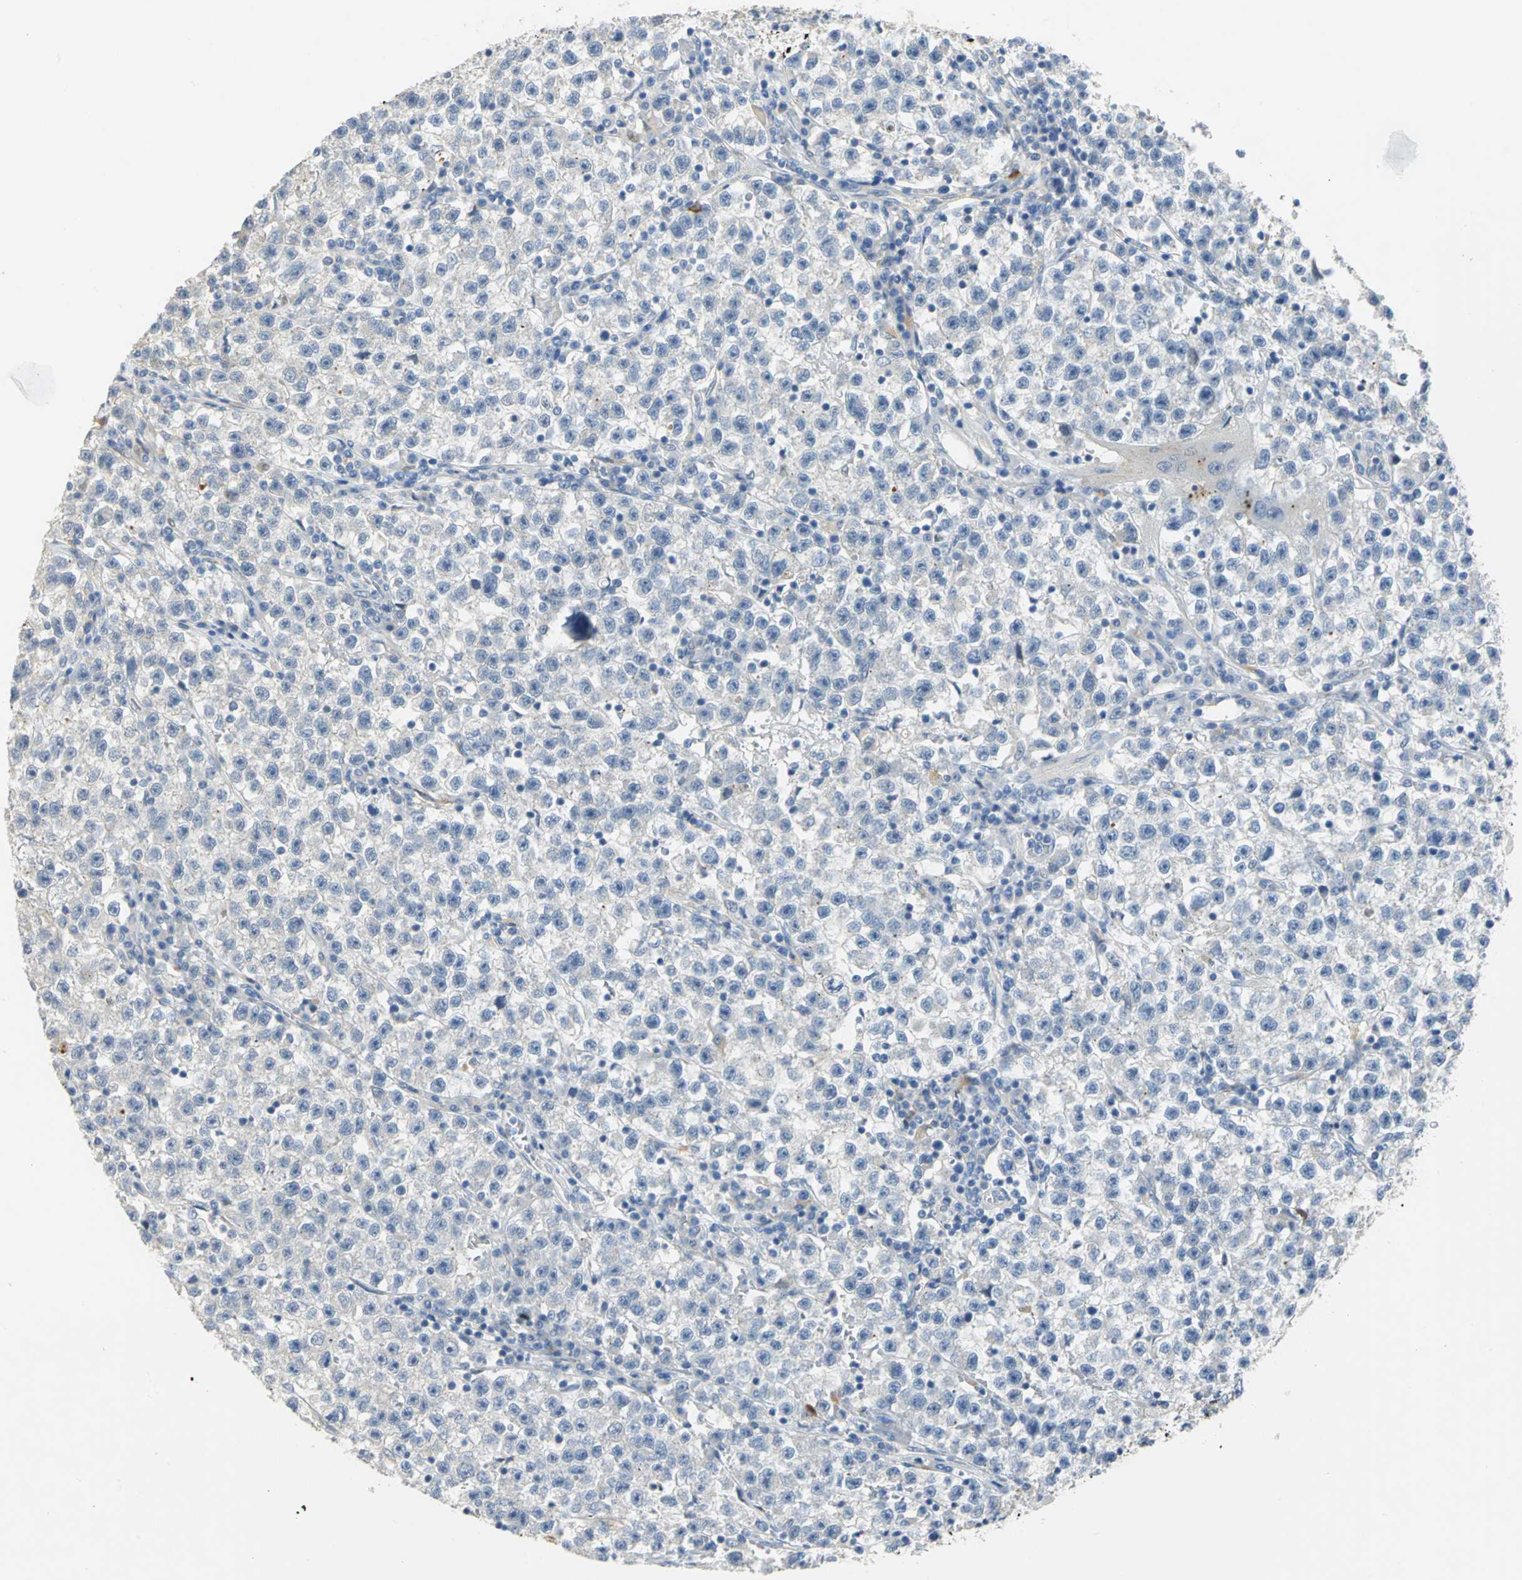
{"staining": {"intensity": "negative", "quantity": "none", "location": "none"}, "tissue": "testis cancer", "cell_type": "Tumor cells", "image_type": "cancer", "snomed": [{"axis": "morphology", "description": "Seminoma, NOS"}, {"axis": "topography", "description": "Testis"}], "caption": "The photomicrograph demonstrates no staining of tumor cells in seminoma (testis).", "gene": "IL17RB", "patient": {"sex": "male", "age": 22}}